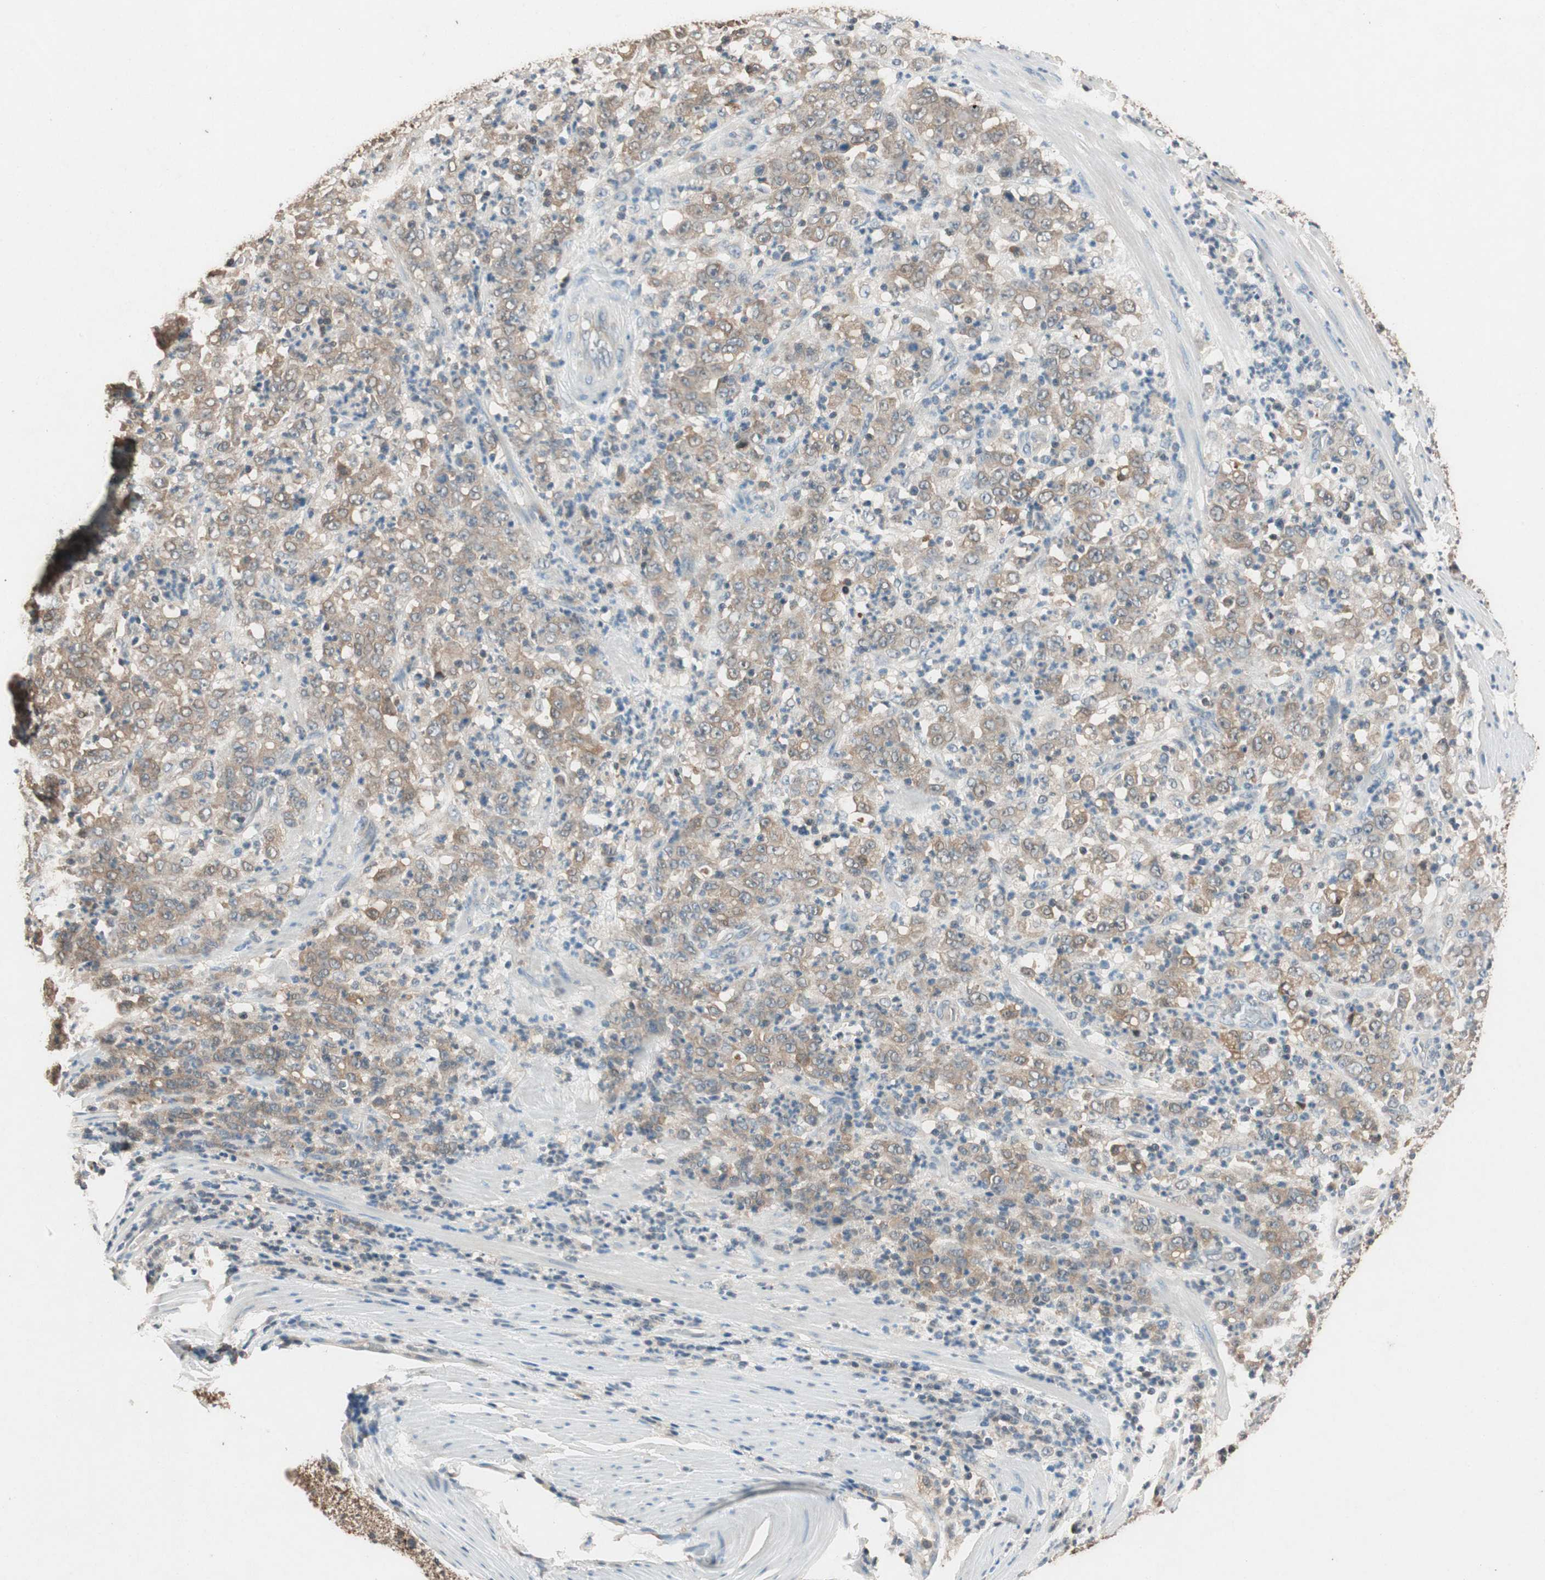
{"staining": {"intensity": "weak", "quantity": "25%-75%", "location": "cytoplasmic/membranous,nuclear"}, "tissue": "stomach cancer", "cell_type": "Tumor cells", "image_type": "cancer", "snomed": [{"axis": "morphology", "description": "Adenocarcinoma, NOS"}, {"axis": "topography", "description": "Stomach, lower"}], "caption": "Adenocarcinoma (stomach) tissue exhibits weak cytoplasmic/membranous and nuclear expression in about 25%-75% of tumor cells The protein of interest is shown in brown color, while the nuclei are stained blue.", "gene": "SERPINB5", "patient": {"sex": "female", "age": 71}}